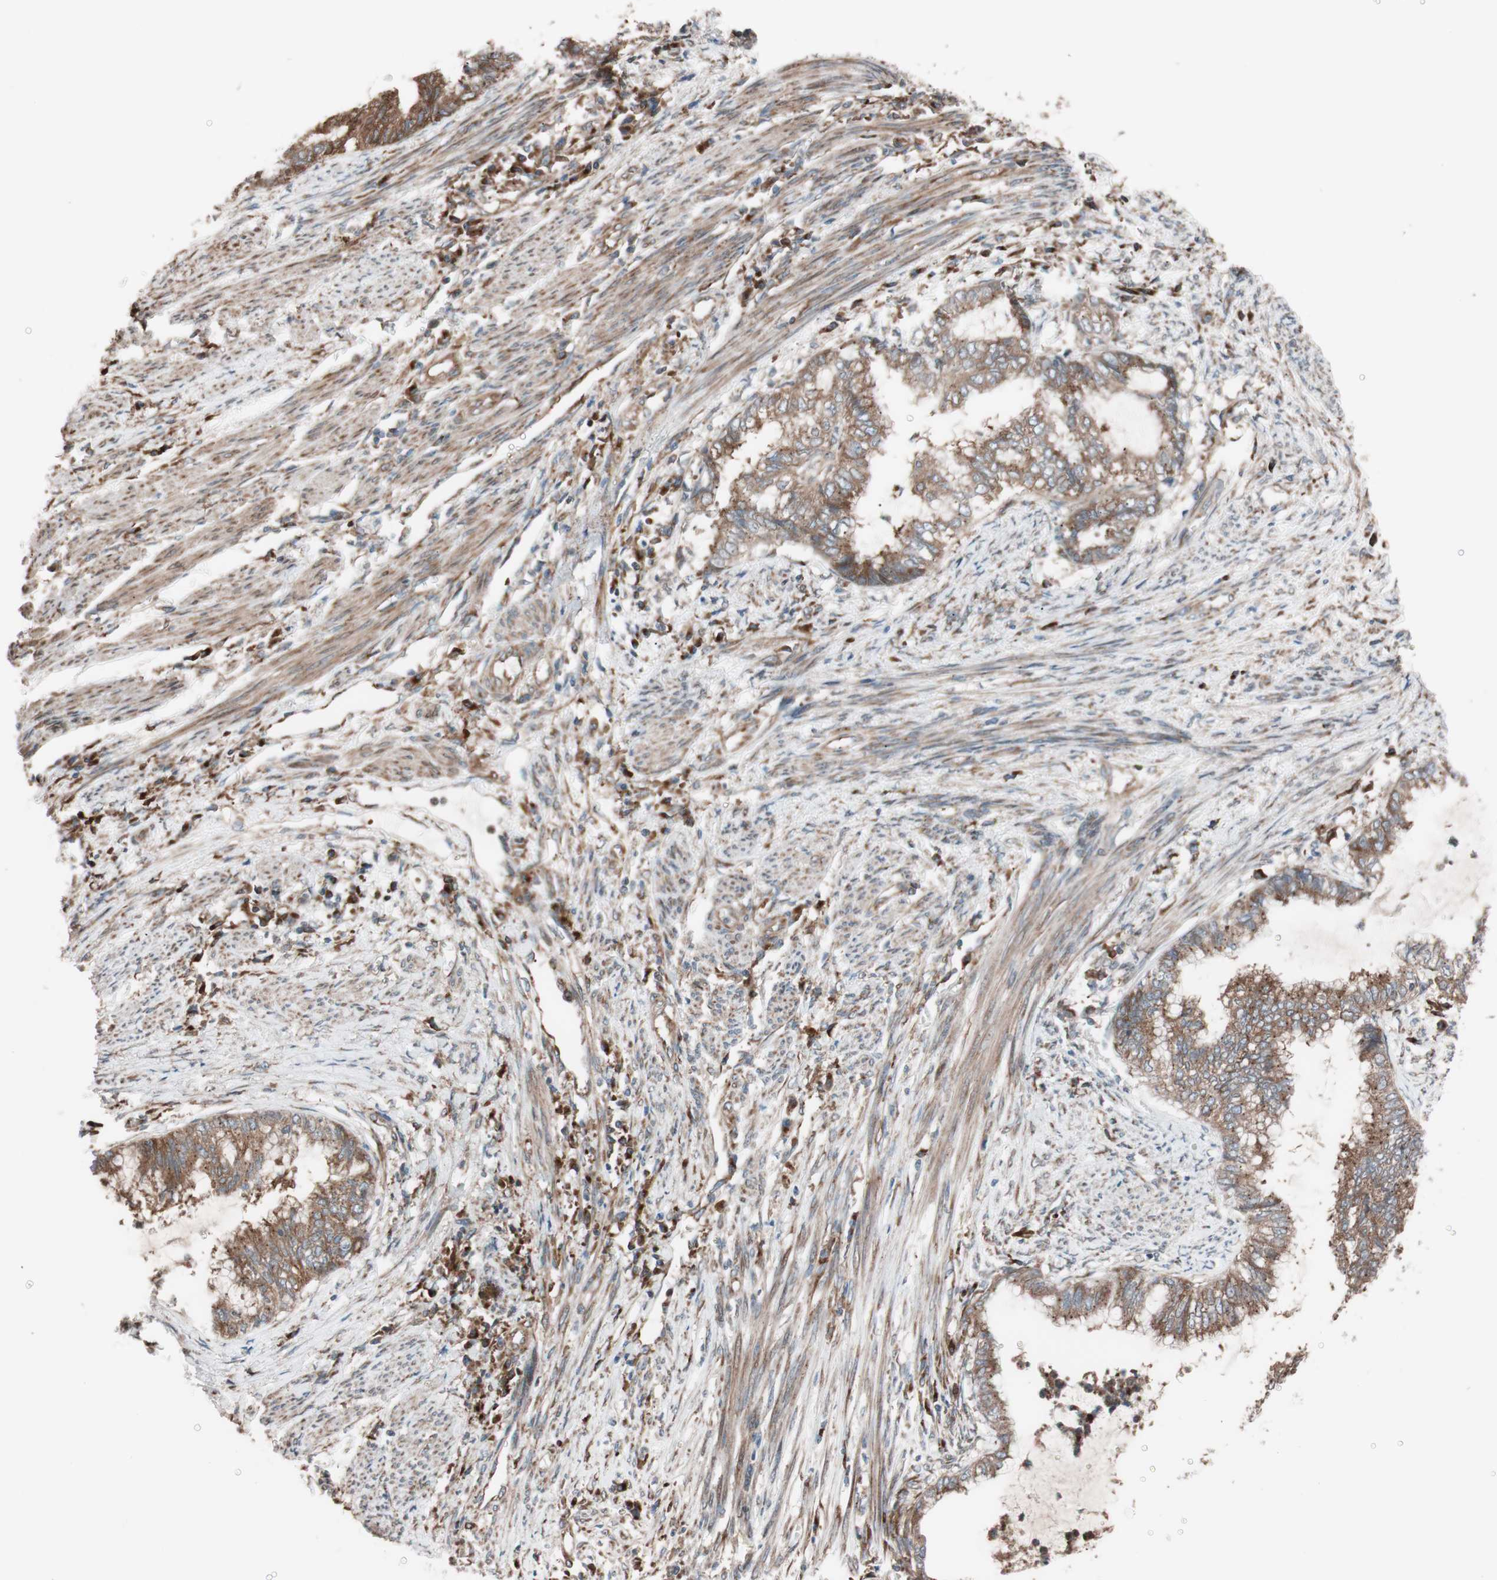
{"staining": {"intensity": "moderate", "quantity": ">75%", "location": "cytoplasmic/membranous"}, "tissue": "endometrial cancer", "cell_type": "Tumor cells", "image_type": "cancer", "snomed": [{"axis": "morphology", "description": "Adenocarcinoma, NOS"}, {"axis": "topography", "description": "Endometrium"}], "caption": "An IHC micrograph of neoplastic tissue is shown. Protein staining in brown labels moderate cytoplasmic/membranous positivity in endometrial adenocarcinoma within tumor cells.", "gene": "SEC31A", "patient": {"sex": "female", "age": 79}}